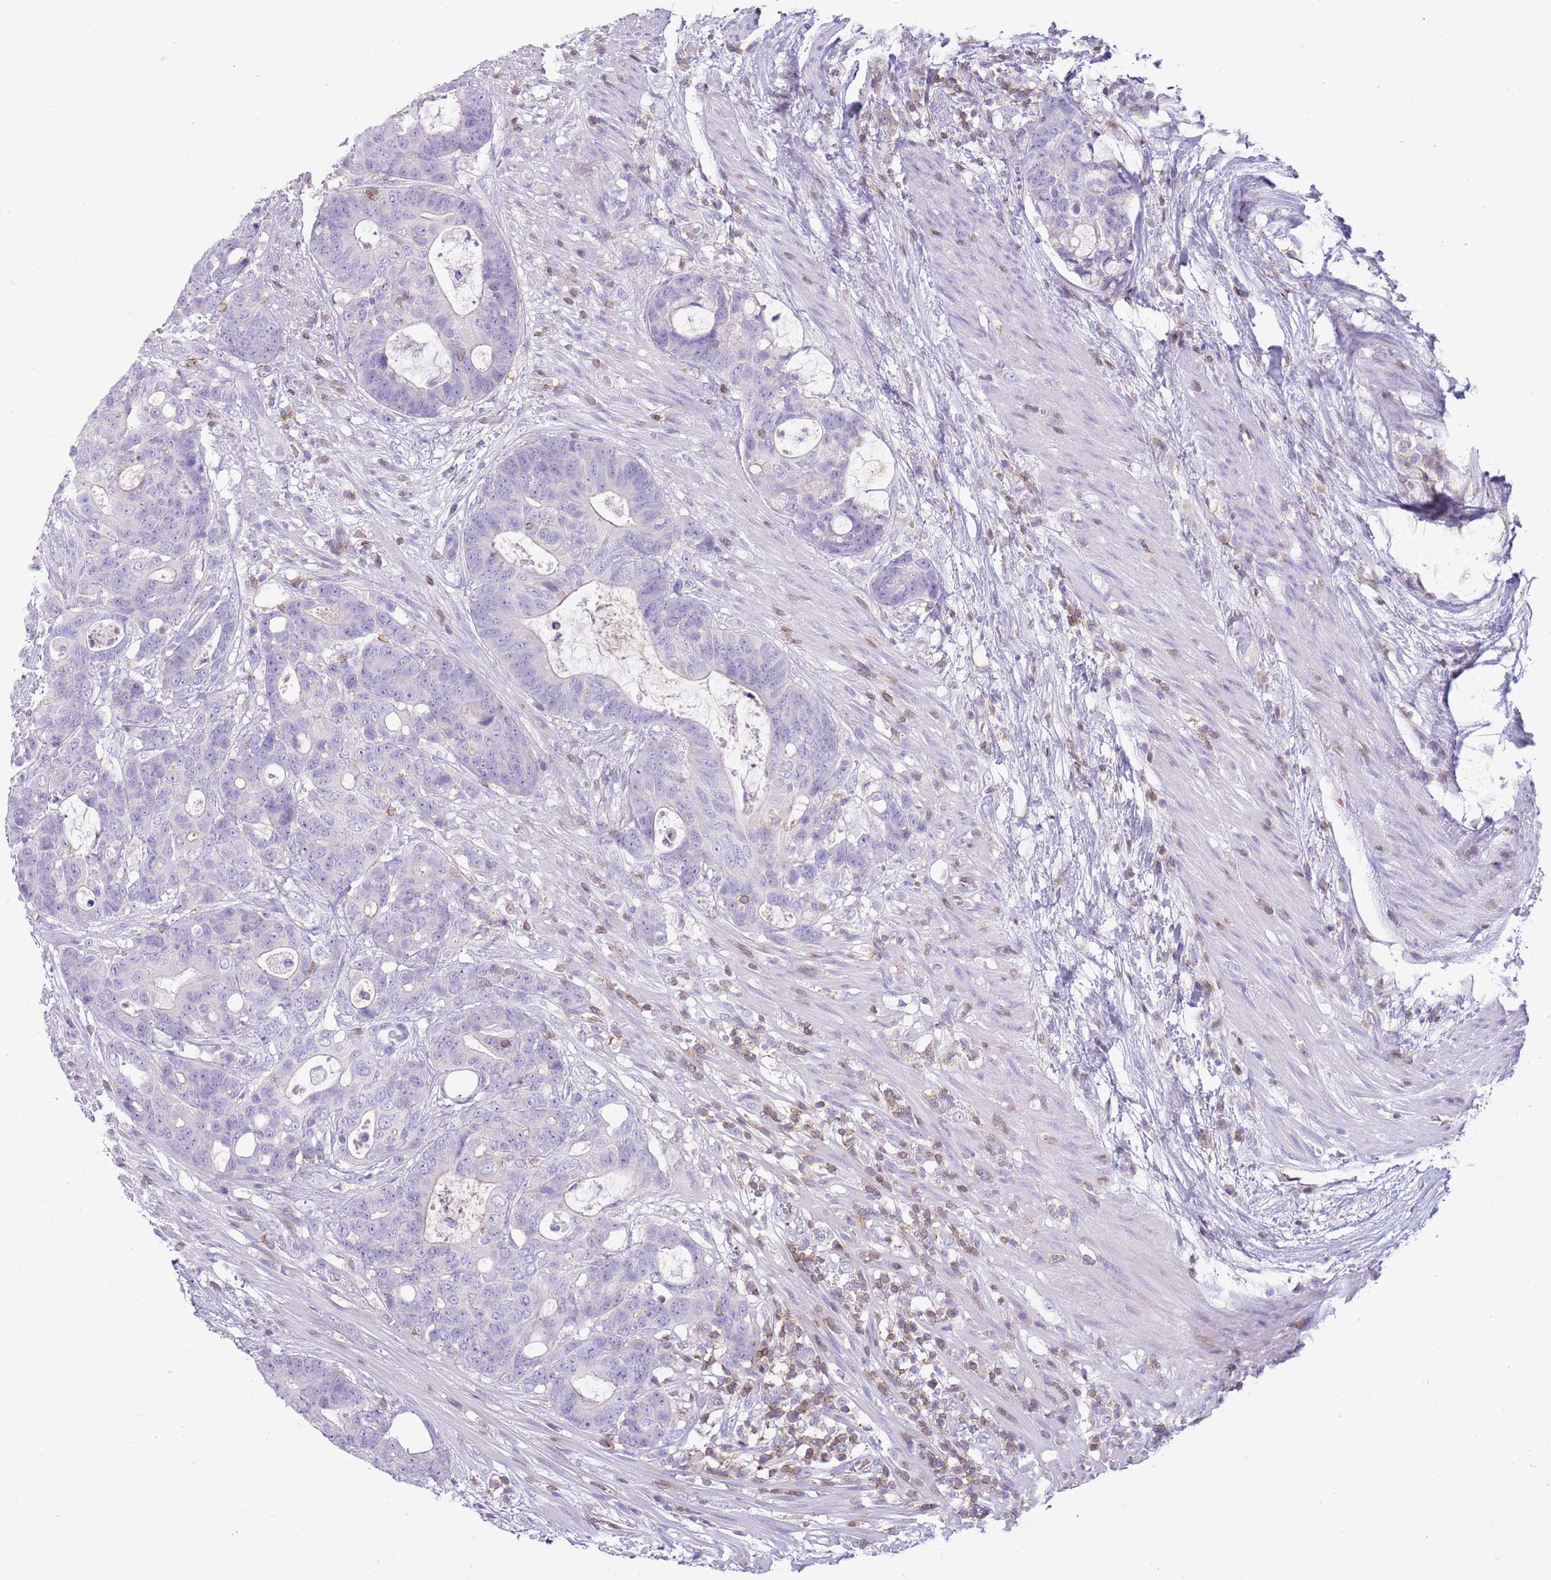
{"staining": {"intensity": "negative", "quantity": "none", "location": "none"}, "tissue": "colorectal cancer", "cell_type": "Tumor cells", "image_type": "cancer", "snomed": [{"axis": "morphology", "description": "Adenocarcinoma, NOS"}, {"axis": "topography", "description": "Colon"}], "caption": "A histopathology image of human colorectal adenocarcinoma is negative for staining in tumor cells.", "gene": "OR4Q3", "patient": {"sex": "female", "age": 82}}